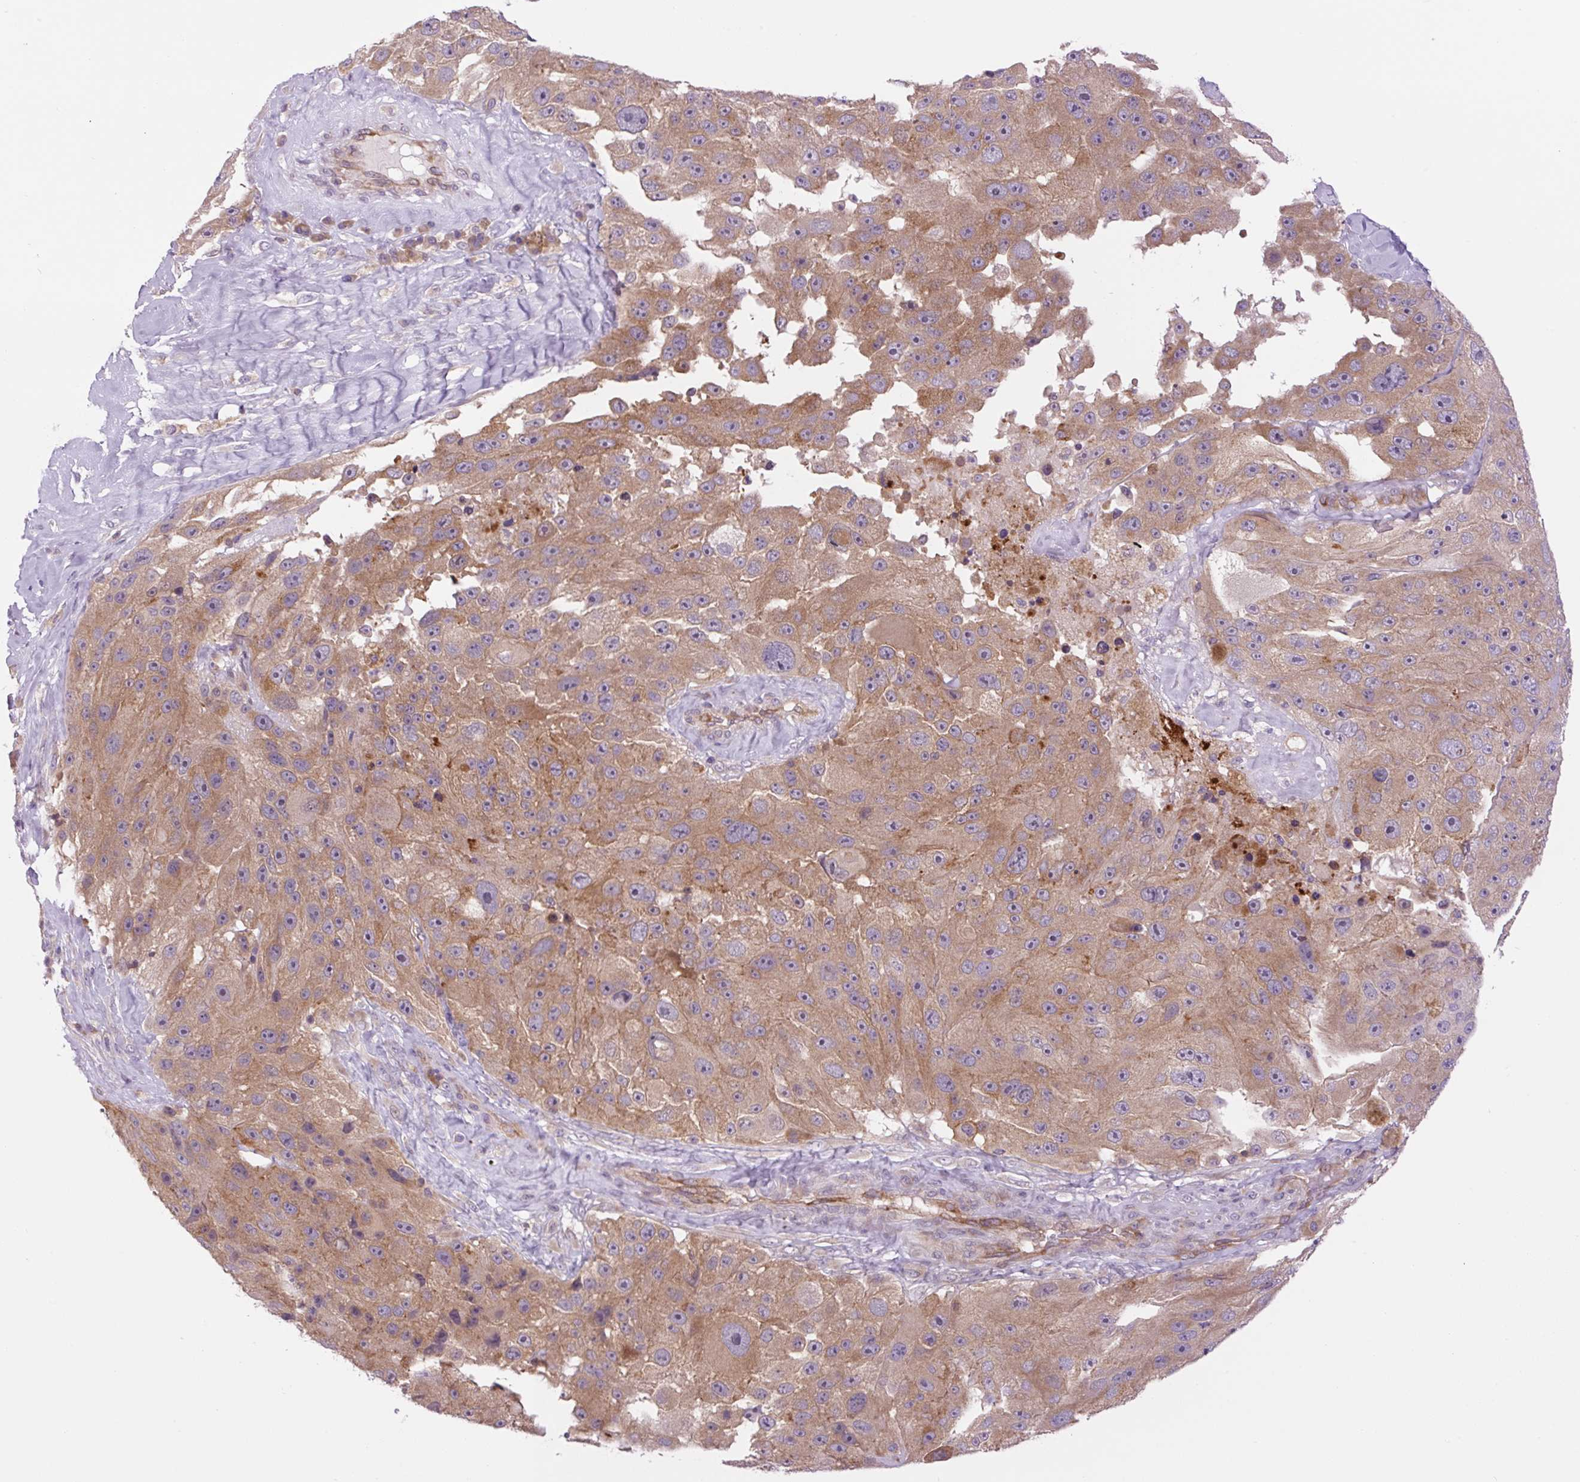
{"staining": {"intensity": "moderate", "quantity": ">75%", "location": "cytoplasmic/membranous"}, "tissue": "melanoma", "cell_type": "Tumor cells", "image_type": "cancer", "snomed": [{"axis": "morphology", "description": "Malignant melanoma, Metastatic site"}, {"axis": "topography", "description": "Lymph node"}], "caption": "The photomicrograph reveals immunohistochemical staining of malignant melanoma (metastatic site). There is moderate cytoplasmic/membranous staining is seen in approximately >75% of tumor cells.", "gene": "MINK1", "patient": {"sex": "male", "age": 62}}